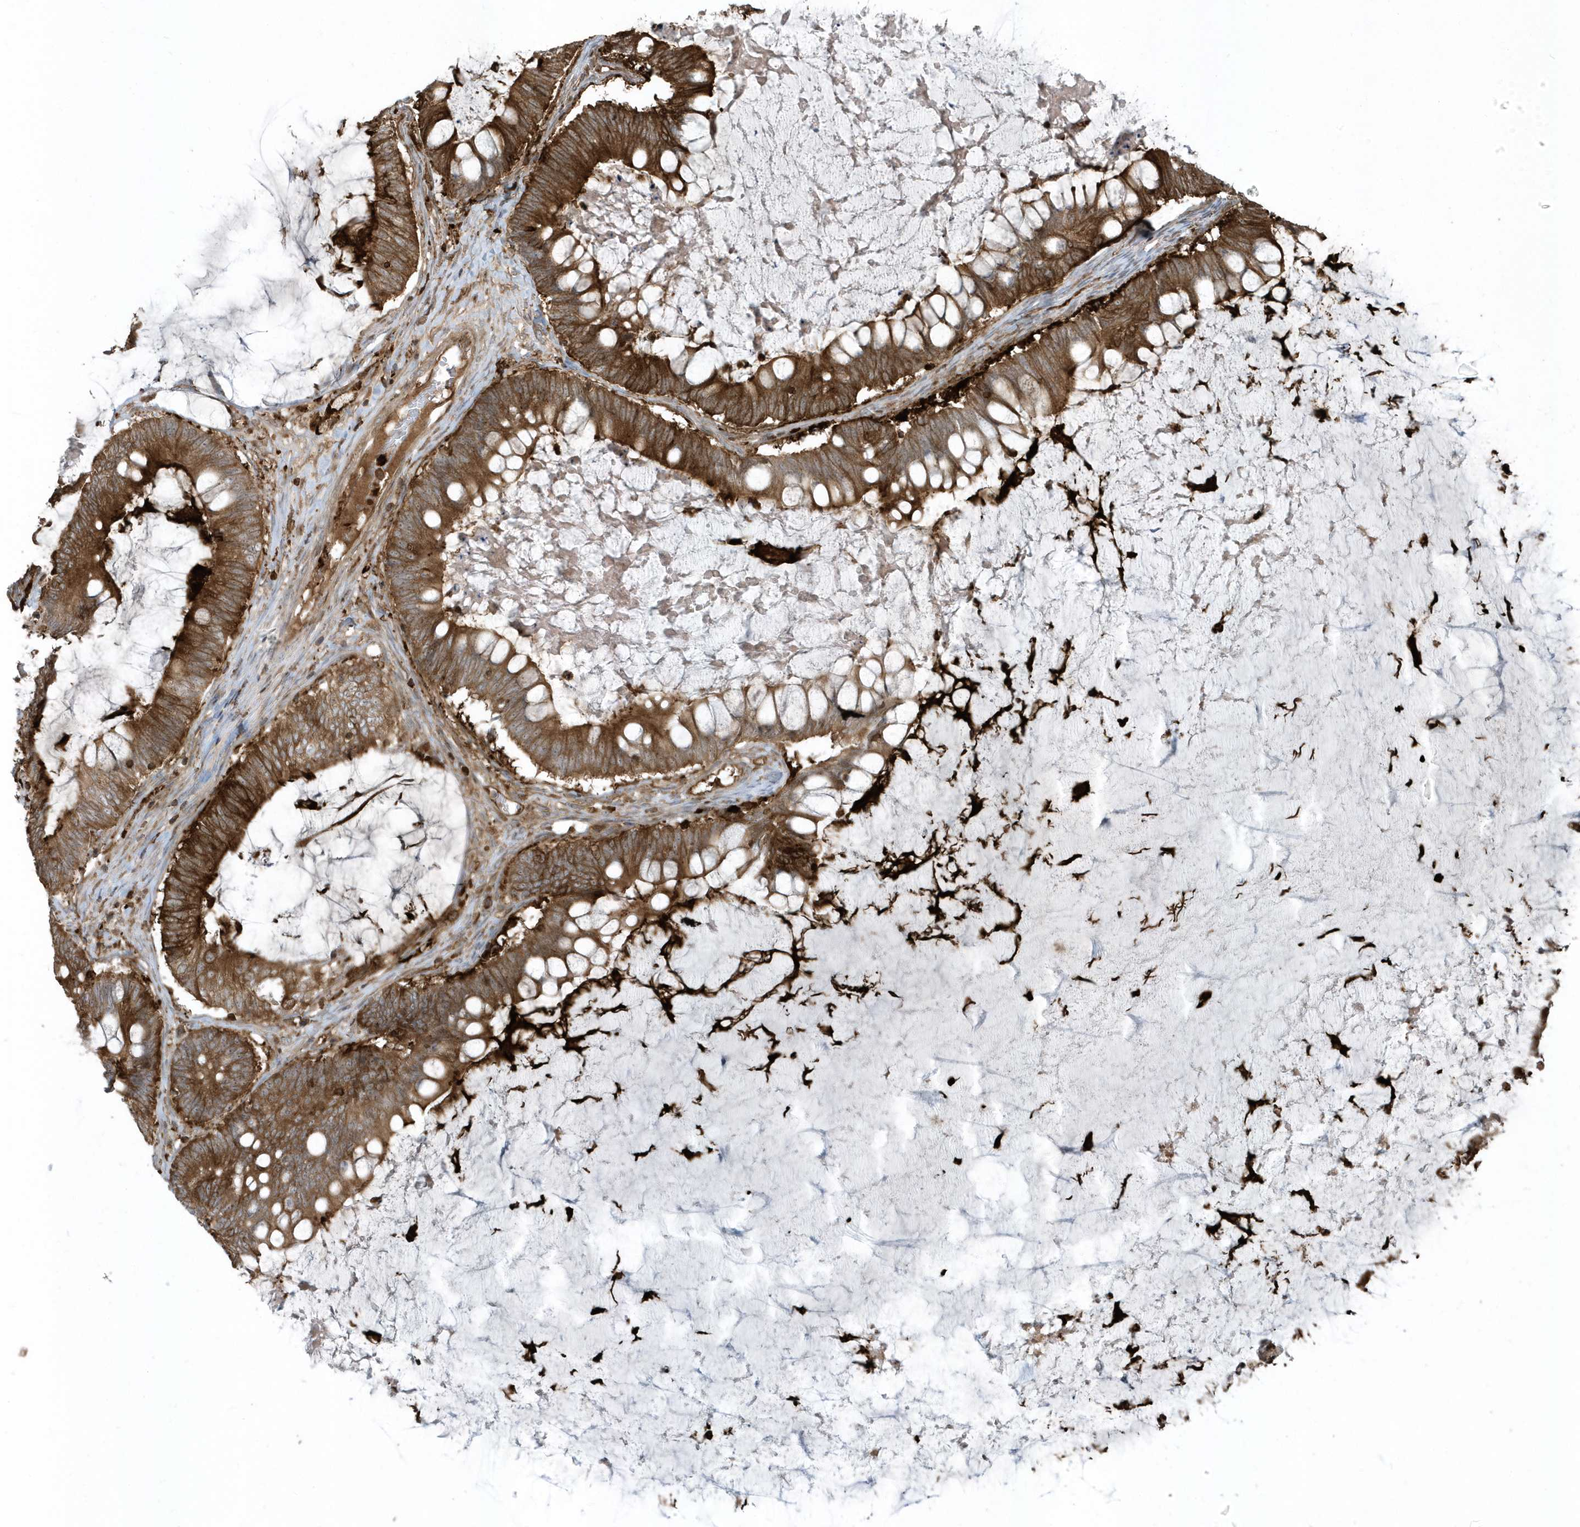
{"staining": {"intensity": "strong", "quantity": ">75%", "location": "cytoplasmic/membranous"}, "tissue": "ovarian cancer", "cell_type": "Tumor cells", "image_type": "cancer", "snomed": [{"axis": "morphology", "description": "Cystadenocarcinoma, mucinous, NOS"}, {"axis": "topography", "description": "Ovary"}], "caption": "A high-resolution photomicrograph shows IHC staining of ovarian cancer (mucinous cystadenocarcinoma), which demonstrates strong cytoplasmic/membranous positivity in approximately >75% of tumor cells.", "gene": "CLCN6", "patient": {"sex": "female", "age": 61}}